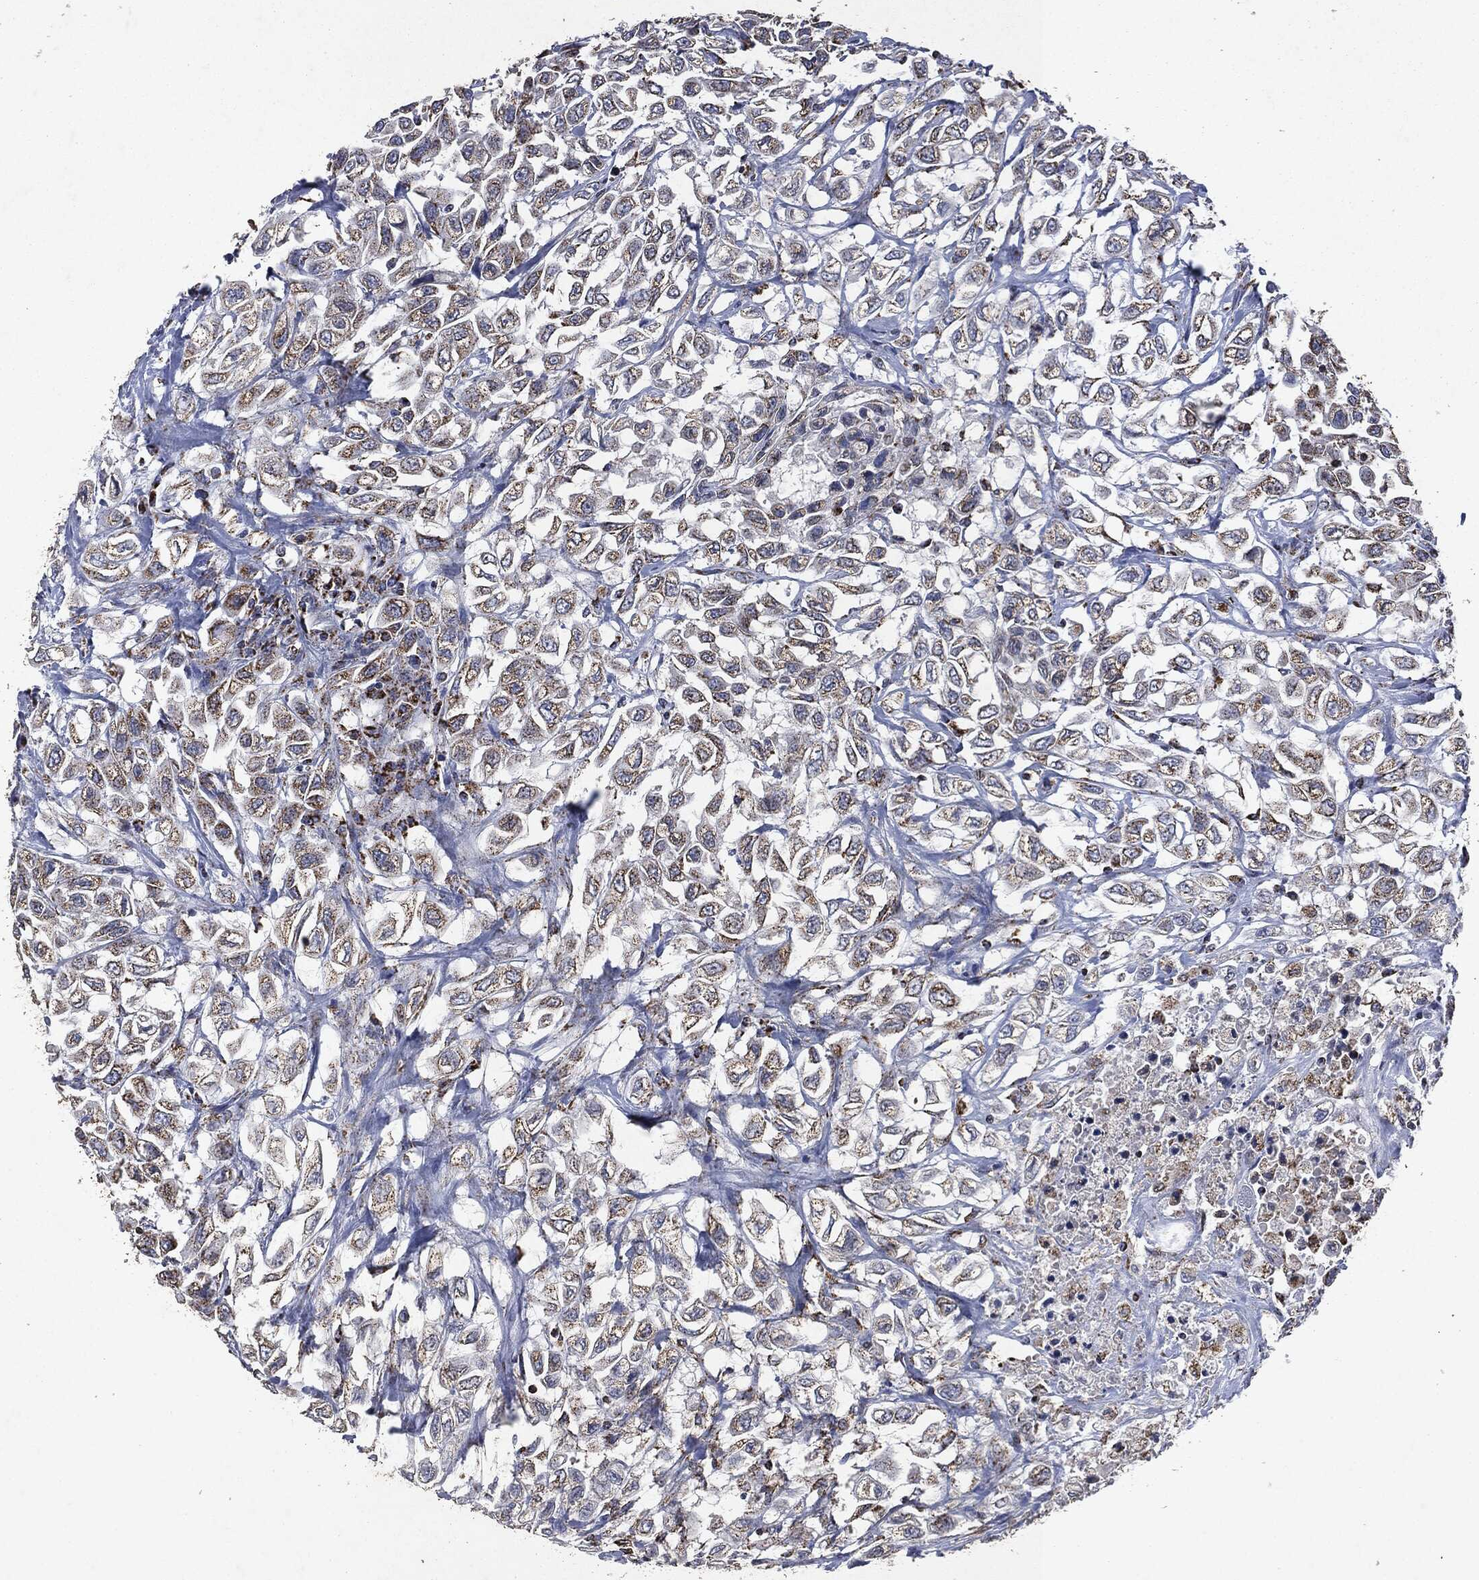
{"staining": {"intensity": "moderate", "quantity": ">75%", "location": "cytoplasmic/membranous"}, "tissue": "urothelial cancer", "cell_type": "Tumor cells", "image_type": "cancer", "snomed": [{"axis": "morphology", "description": "Urothelial carcinoma, High grade"}, {"axis": "topography", "description": "Urinary bladder"}], "caption": "IHC histopathology image of human urothelial carcinoma (high-grade) stained for a protein (brown), which demonstrates medium levels of moderate cytoplasmic/membranous expression in about >75% of tumor cells.", "gene": "RYK", "patient": {"sex": "female", "age": 56}}